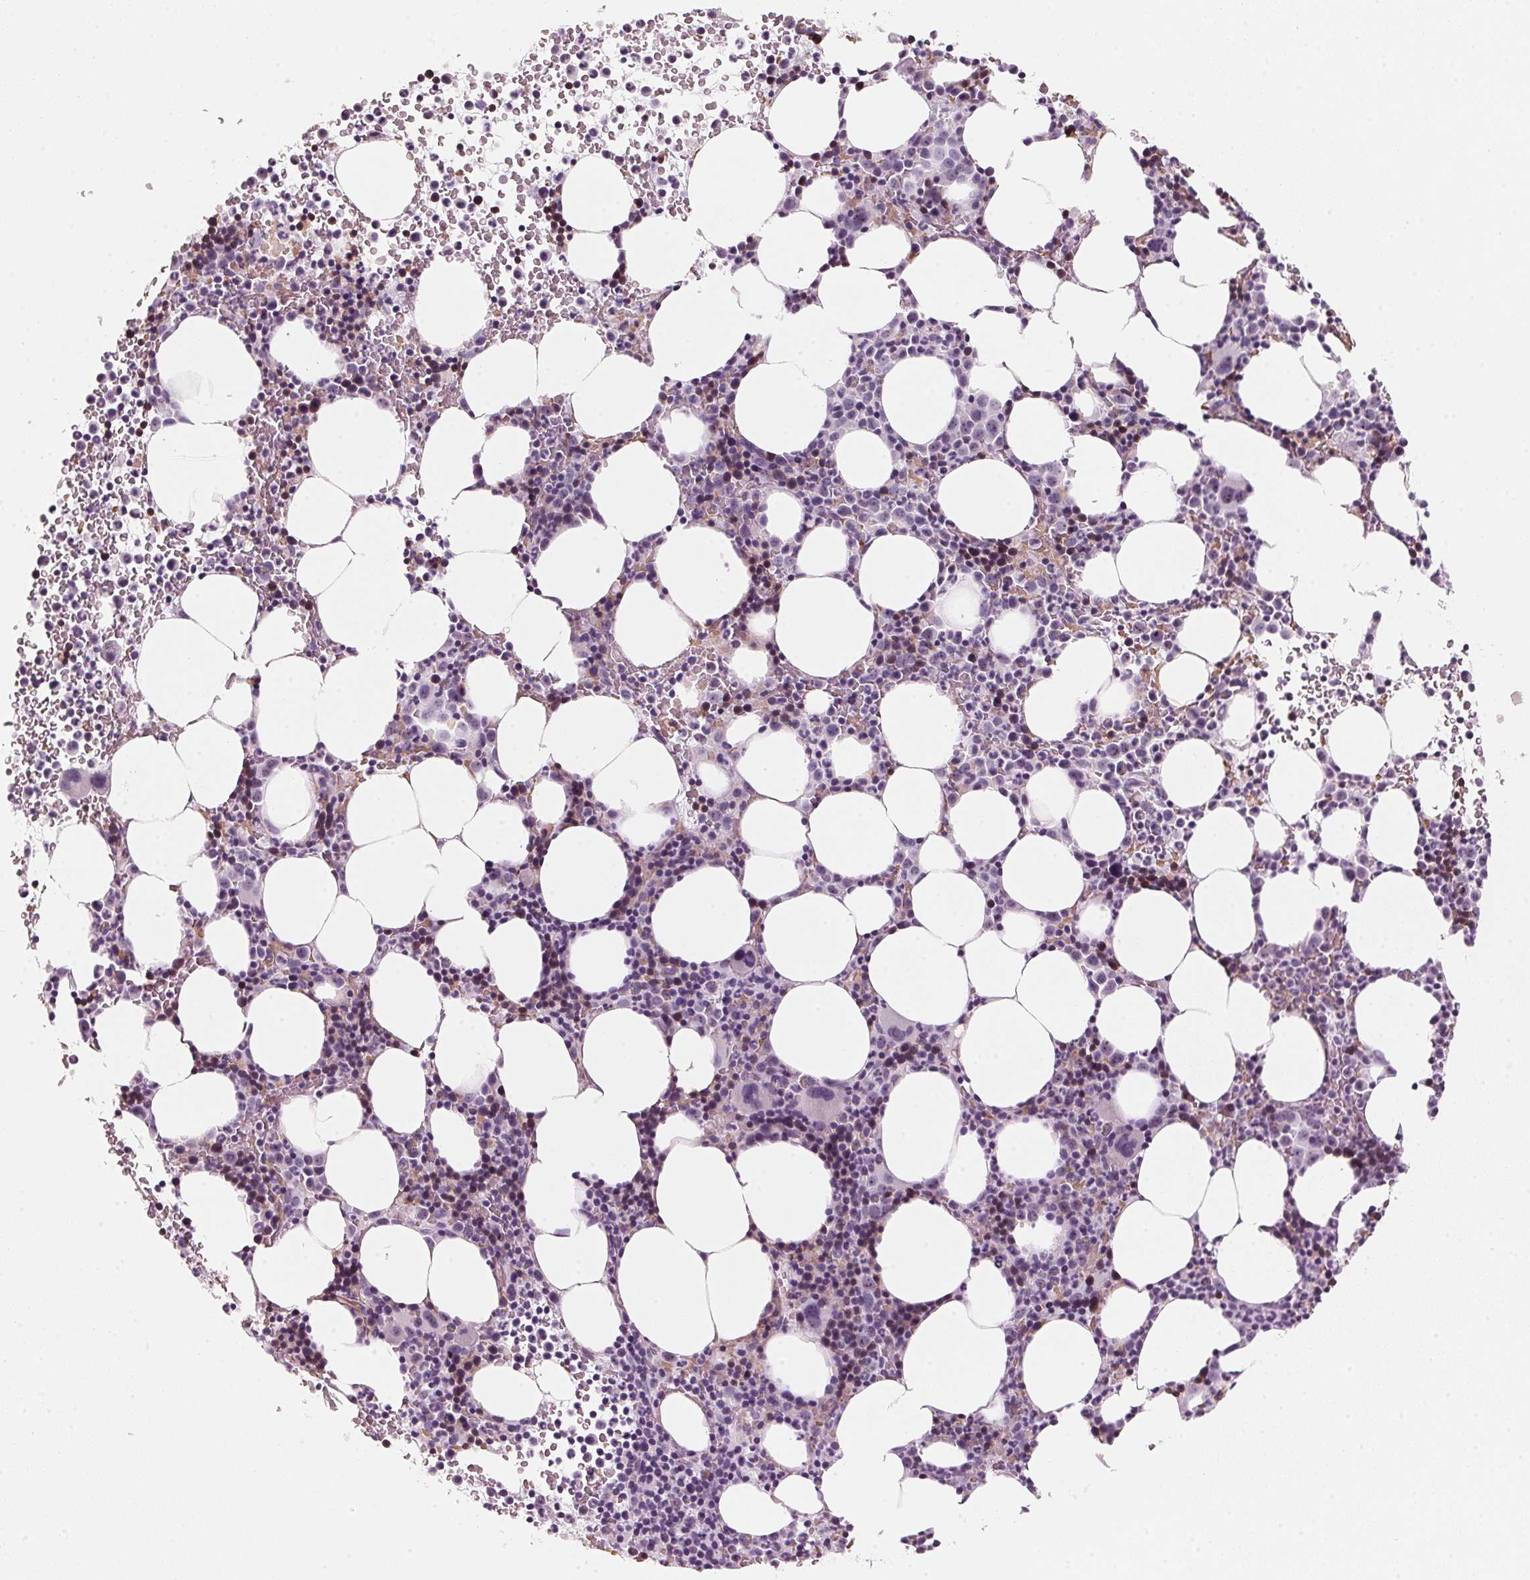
{"staining": {"intensity": "negative", "quantity": "none", "location": "none"}, "tissue": "bone marrow", "cell_type": "Hematopoietic cells", "image_type": "normal", "snomed": [{"axis": "morphology", "description": "Normal tissue, NOS"}, {"axis": "topography", "description": "Bone marrow"}], "caption": "IHC of benign human bone marrow displays no expression in hematopoietic cells. (DAB (3,3'-diaminobenzidine) immunohistochemistry (IHC) visualized using brightfield microscopy, high magnification).", "gene": "DNTTIP2", "patient": {"sex": "male", "age": 58}}